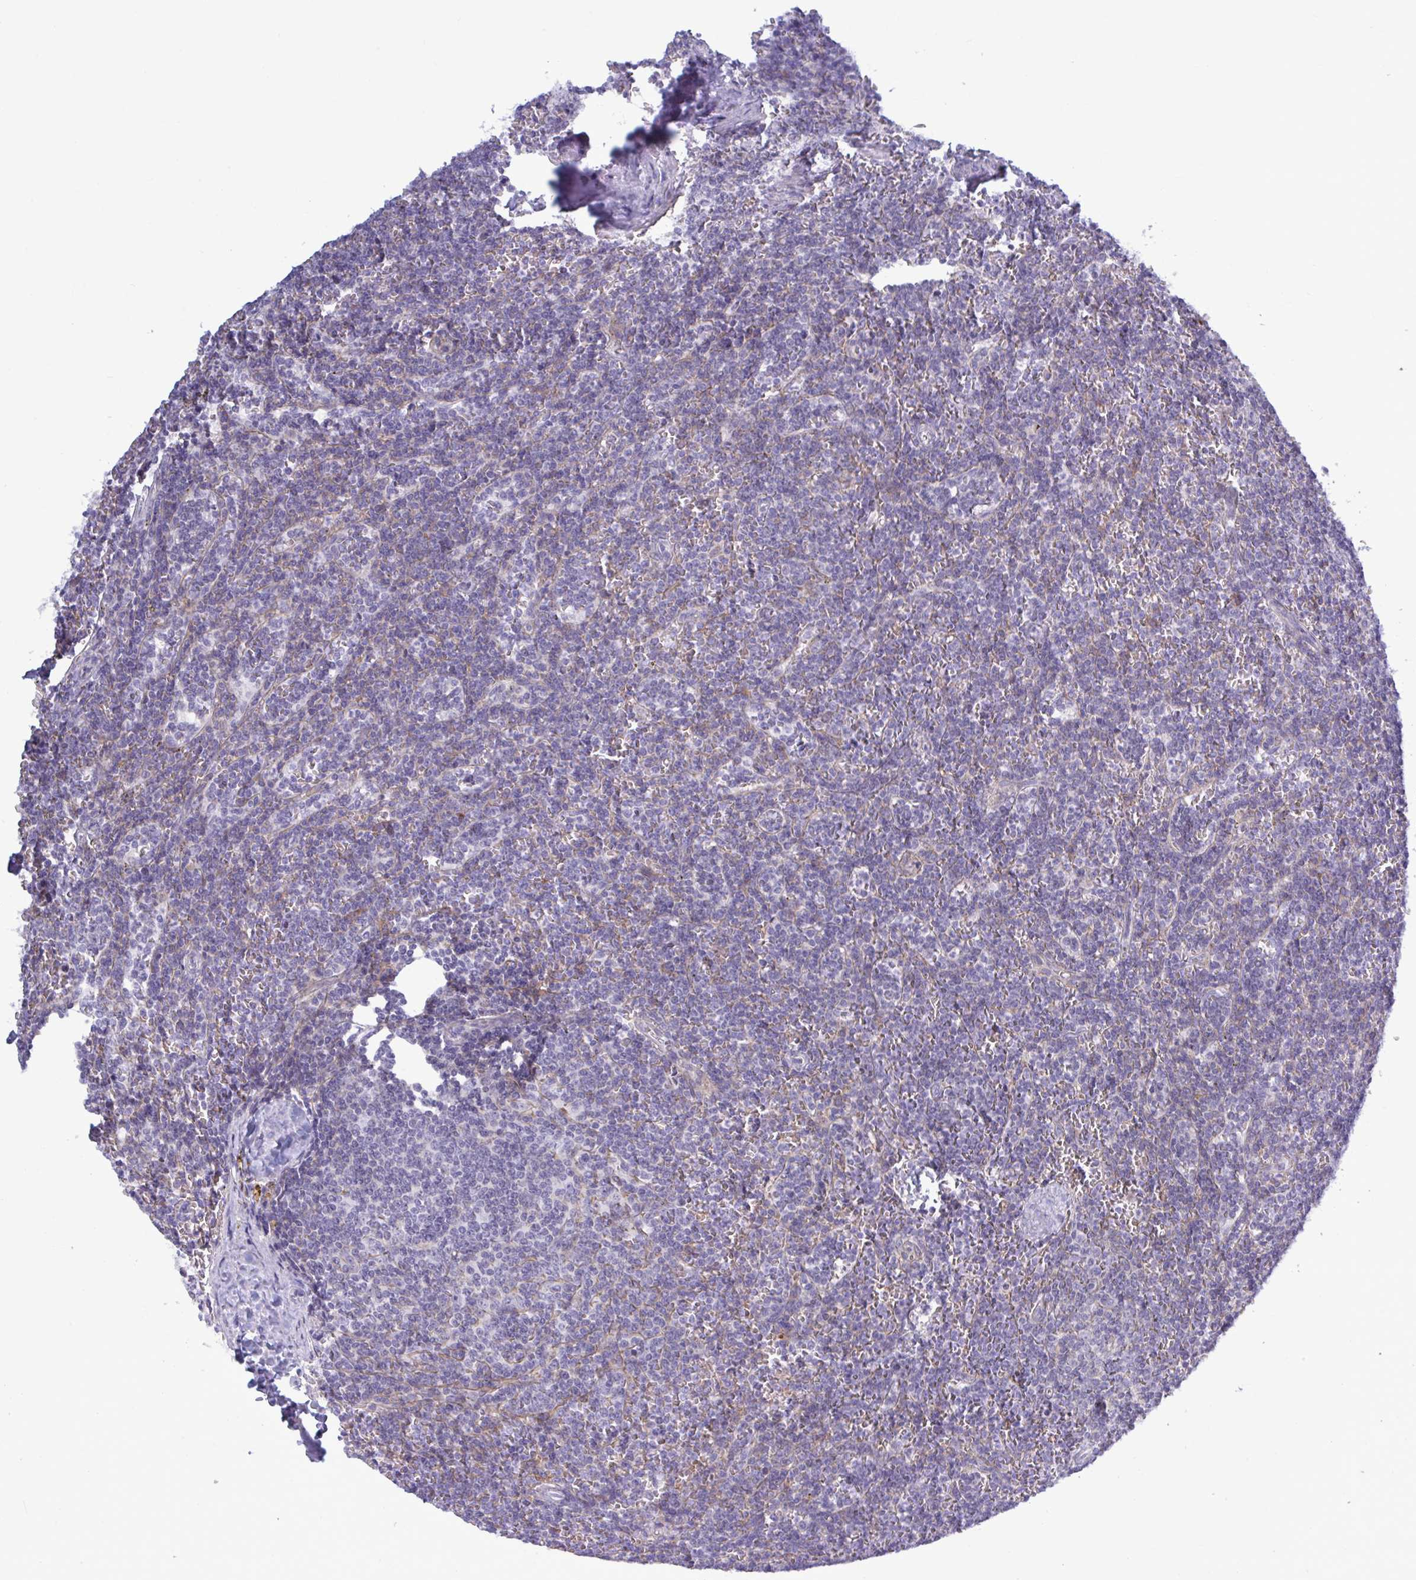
{"staining": {"intensity": "weak", "quantity": "<25%", "location": "cytoplasmic/membranous"}, "tissue": "lymphoma", "cell_type": "Tumor cells", "image_type": "cancer", "snomed": [{"axis": "morphology", "description": "Malignant lymphoma, non-Hodgkin's type, Low grade"}, {"axis": "topography", "description": "Spleen"}], "caption": "There is no significant staining in tumor cells of lymphoma.", "gene": "ATG9A", "patient": {"sex": "male", "age": 78}}